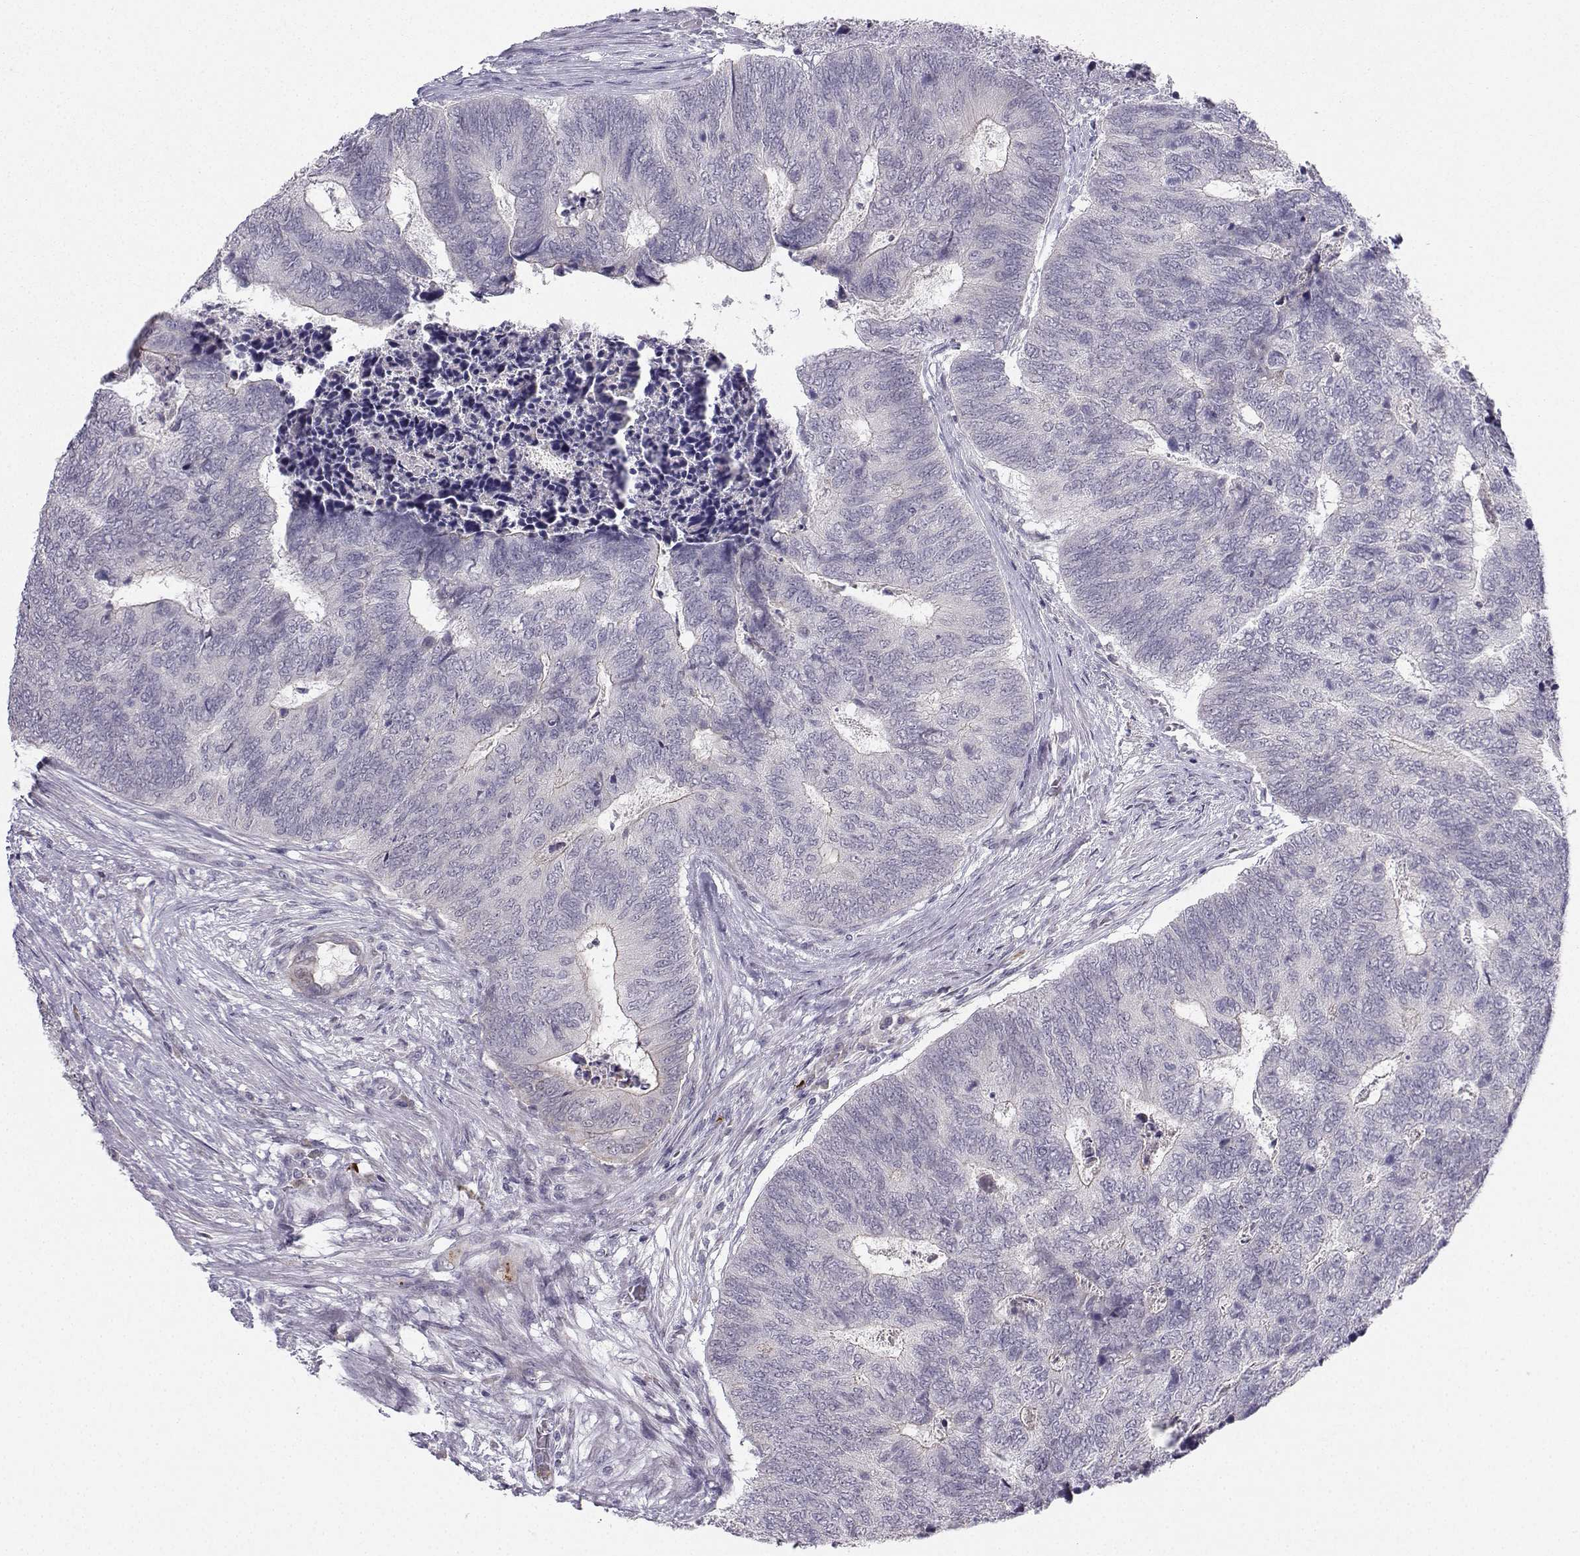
{"staining": {"intensity": "negative", "quantity": "none", "location": "none"}, "tissue": "colorectal cancer", "cell_type": "Tumor cells", "image_type": "cancer", "snomed": [{"axis": "morphology", "description": "Adenocarcinoma, NOS"}, {"axis": "topography", "description": "Colon"}], "caption": "Immunohistochemical staining of human adenocarcinoma (colorectal) exhibits no significant expression in tumor cells.", "gene": "CALY", "patient": {"sex": "female", "age": 67}}